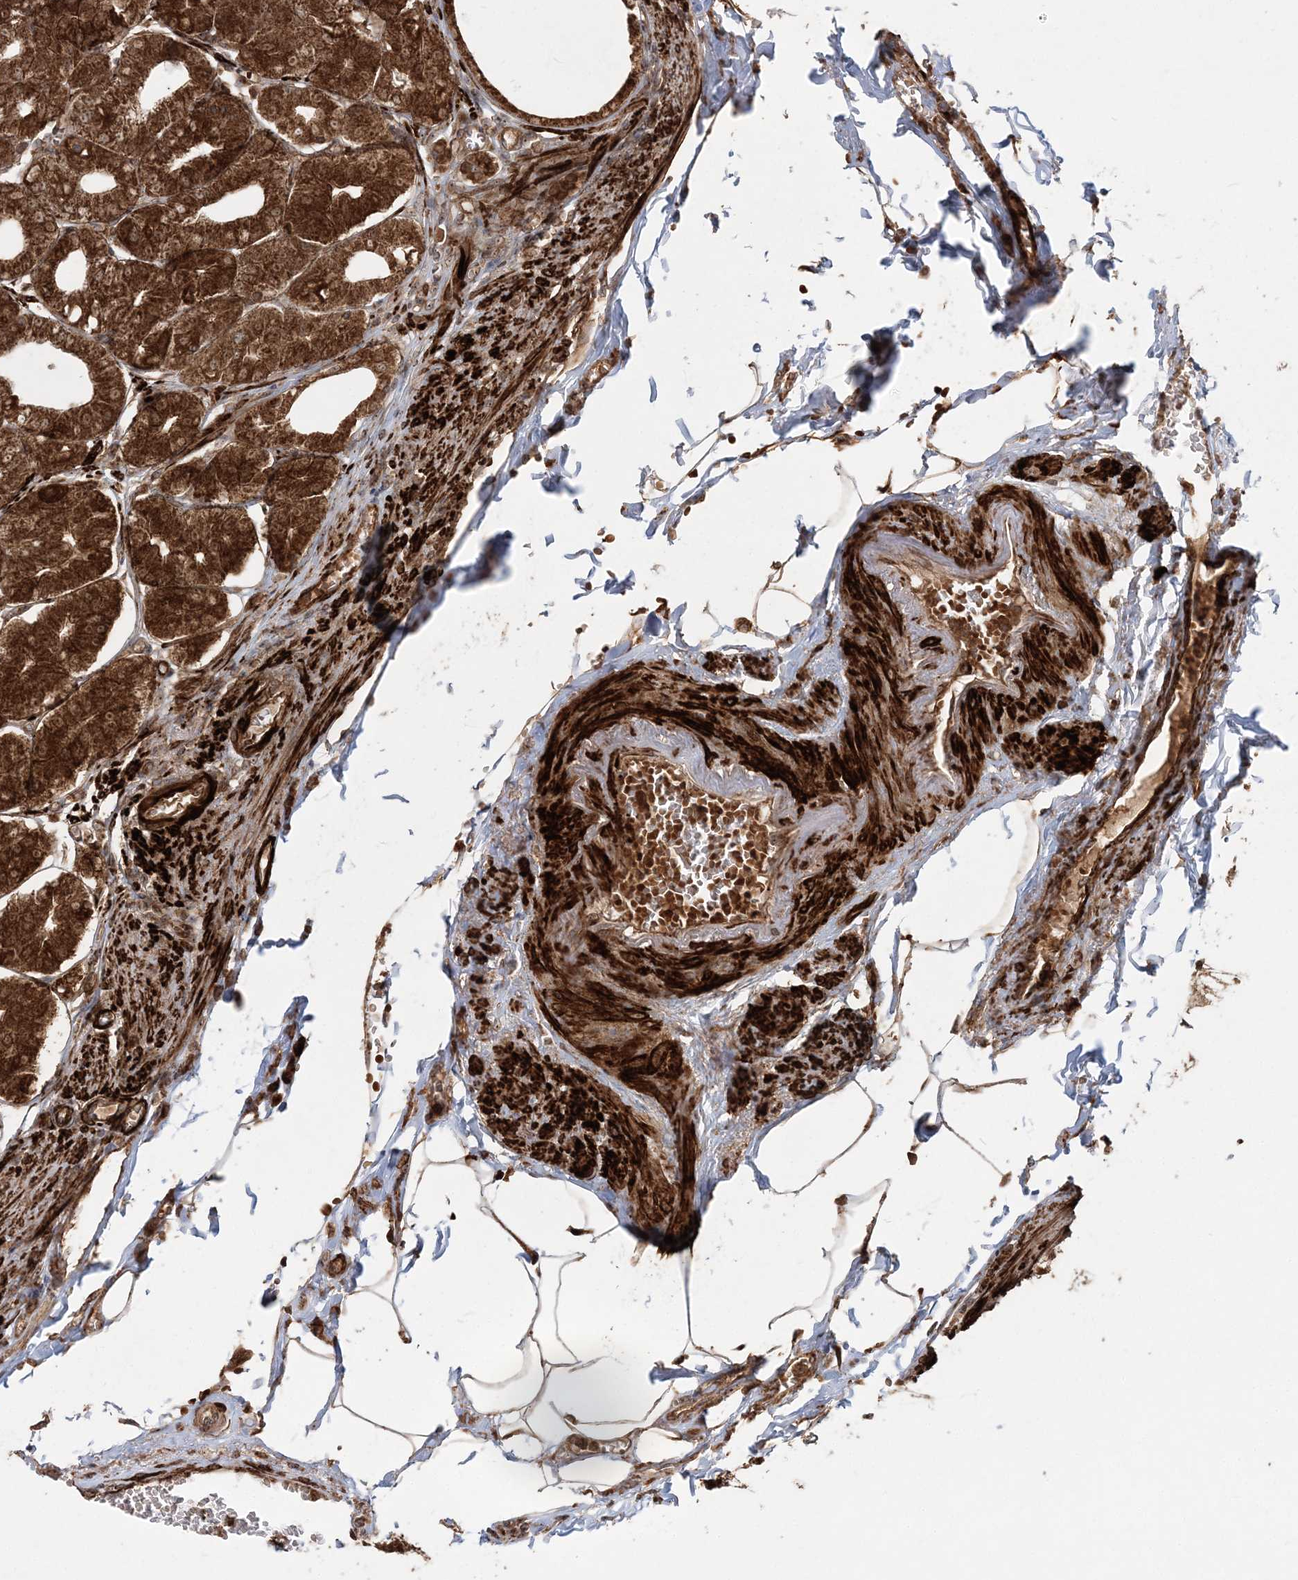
{"staining": {"intensity": "strong", "quantity": ">75%", "location": "cytoplasmic/membranous"}, "tissue": "stomach", "cell_type": "Glandular cells", "image_type": "normal", "snomed": [{"axis": "morphology", "description": "Normal tissue, NOS"}, {"axis": "topography", "description": "Stomach, lower"}], "caption": "High-magnification brightfield microscopy of unremarkable stomach stained with DAB (3,3'-diaminobenzidine) (brown) and counterstained with hematoxylin (blue). glandular cells exhibit strong cytoplasmic/membranous staining is present in about>75% of cells.", "gene": "LRPPRC", "patient": {"sex": "male", "age": 71}}